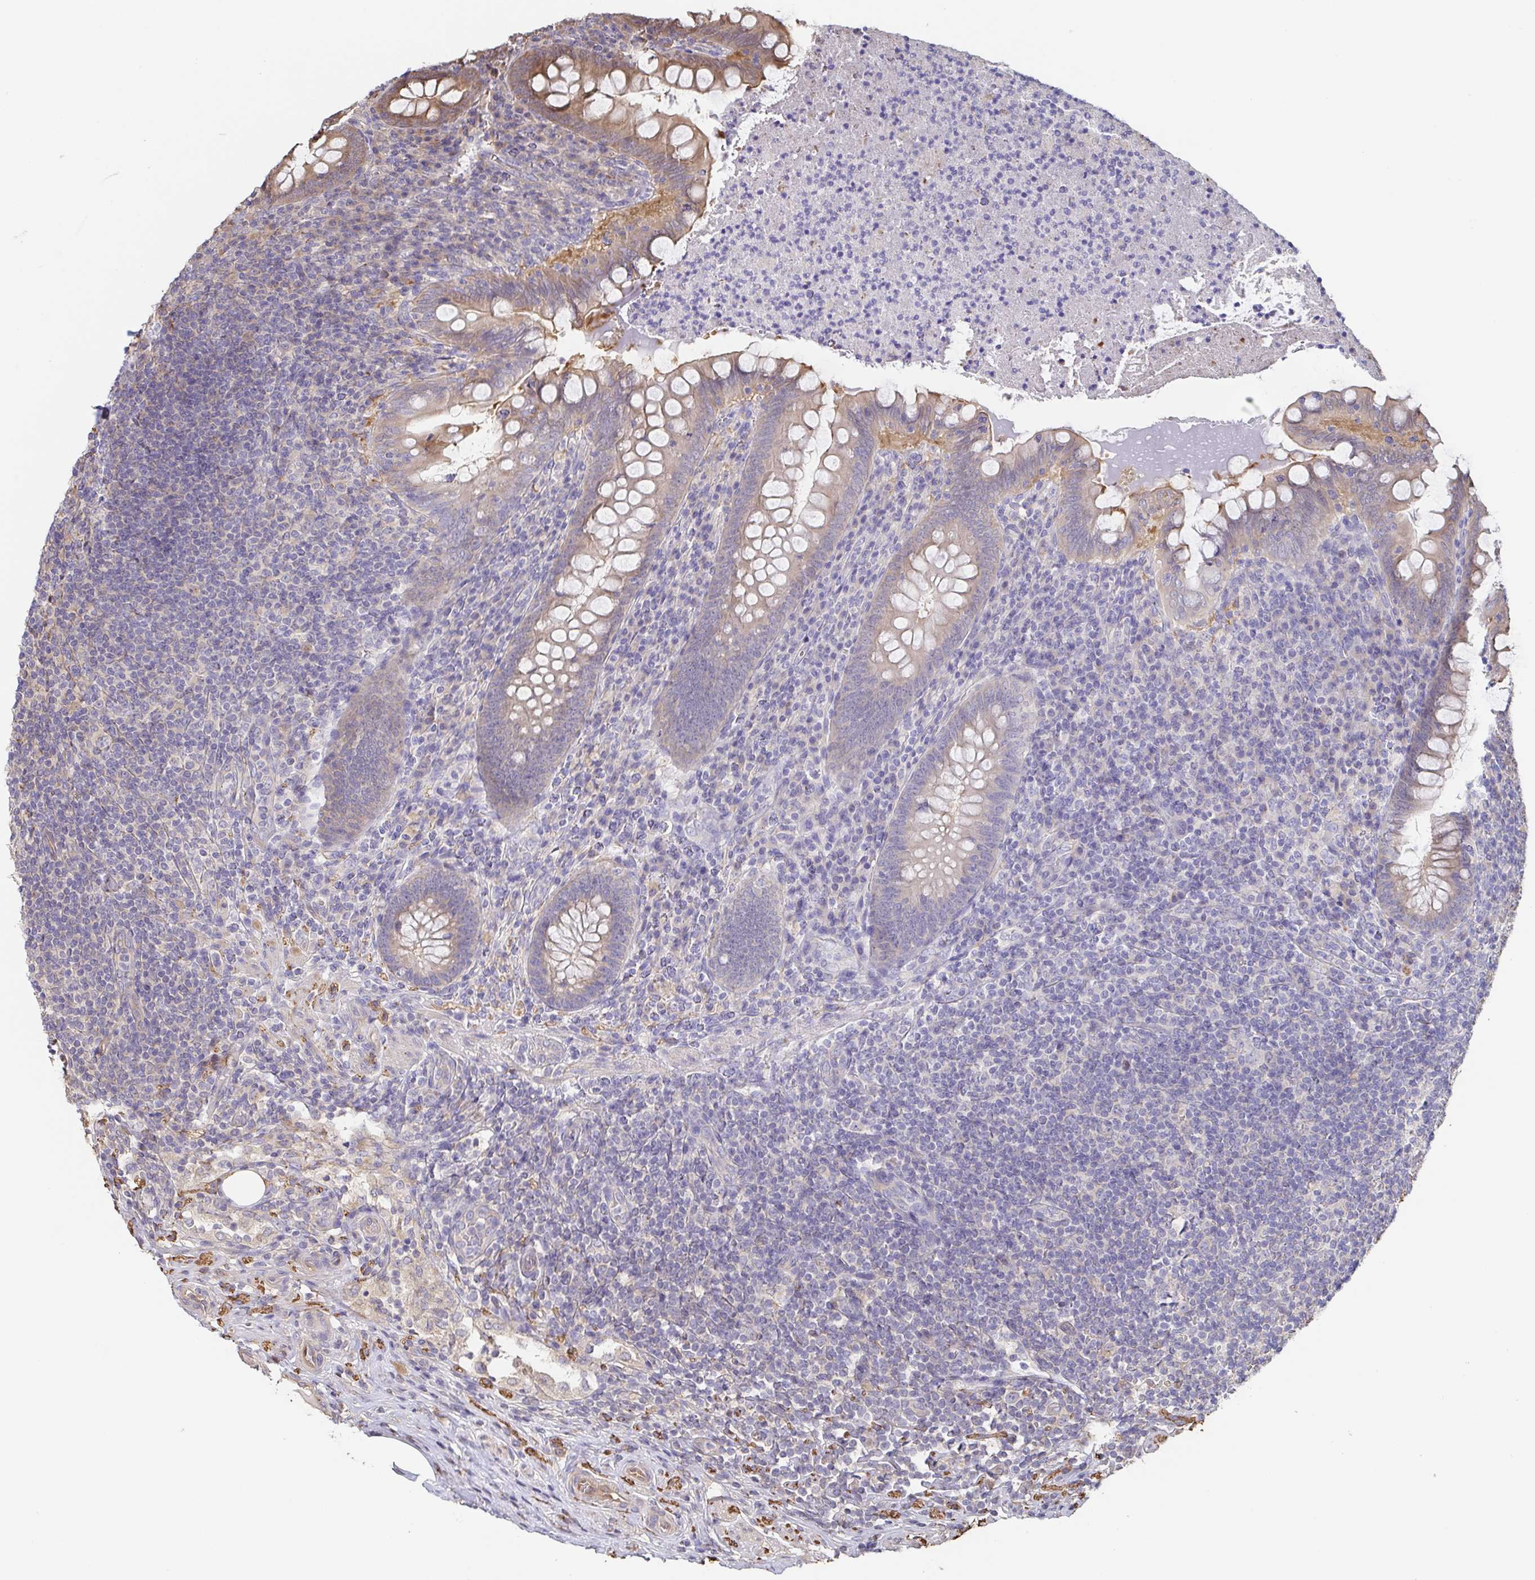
{"staining": {"intensity": "weak", "quantity": "25%-75%", "location": "cytoplasmic/membranous"}, "tissue": "appendix", "cell_type": "Glandular cells", "image_type": "normal", "snomed": [{"axis": "morphology", "description": "Normal tissue, NOS"}, {"axis": "topography", "description": "Appendix"}], "caption": "Glandular cells show low levels of weak cytoplasmic/membranous staining in about 25%-75% of cells in benign appendix.", "gene": "EIF3D", "patient": {"sex": "male", "age": 47}}